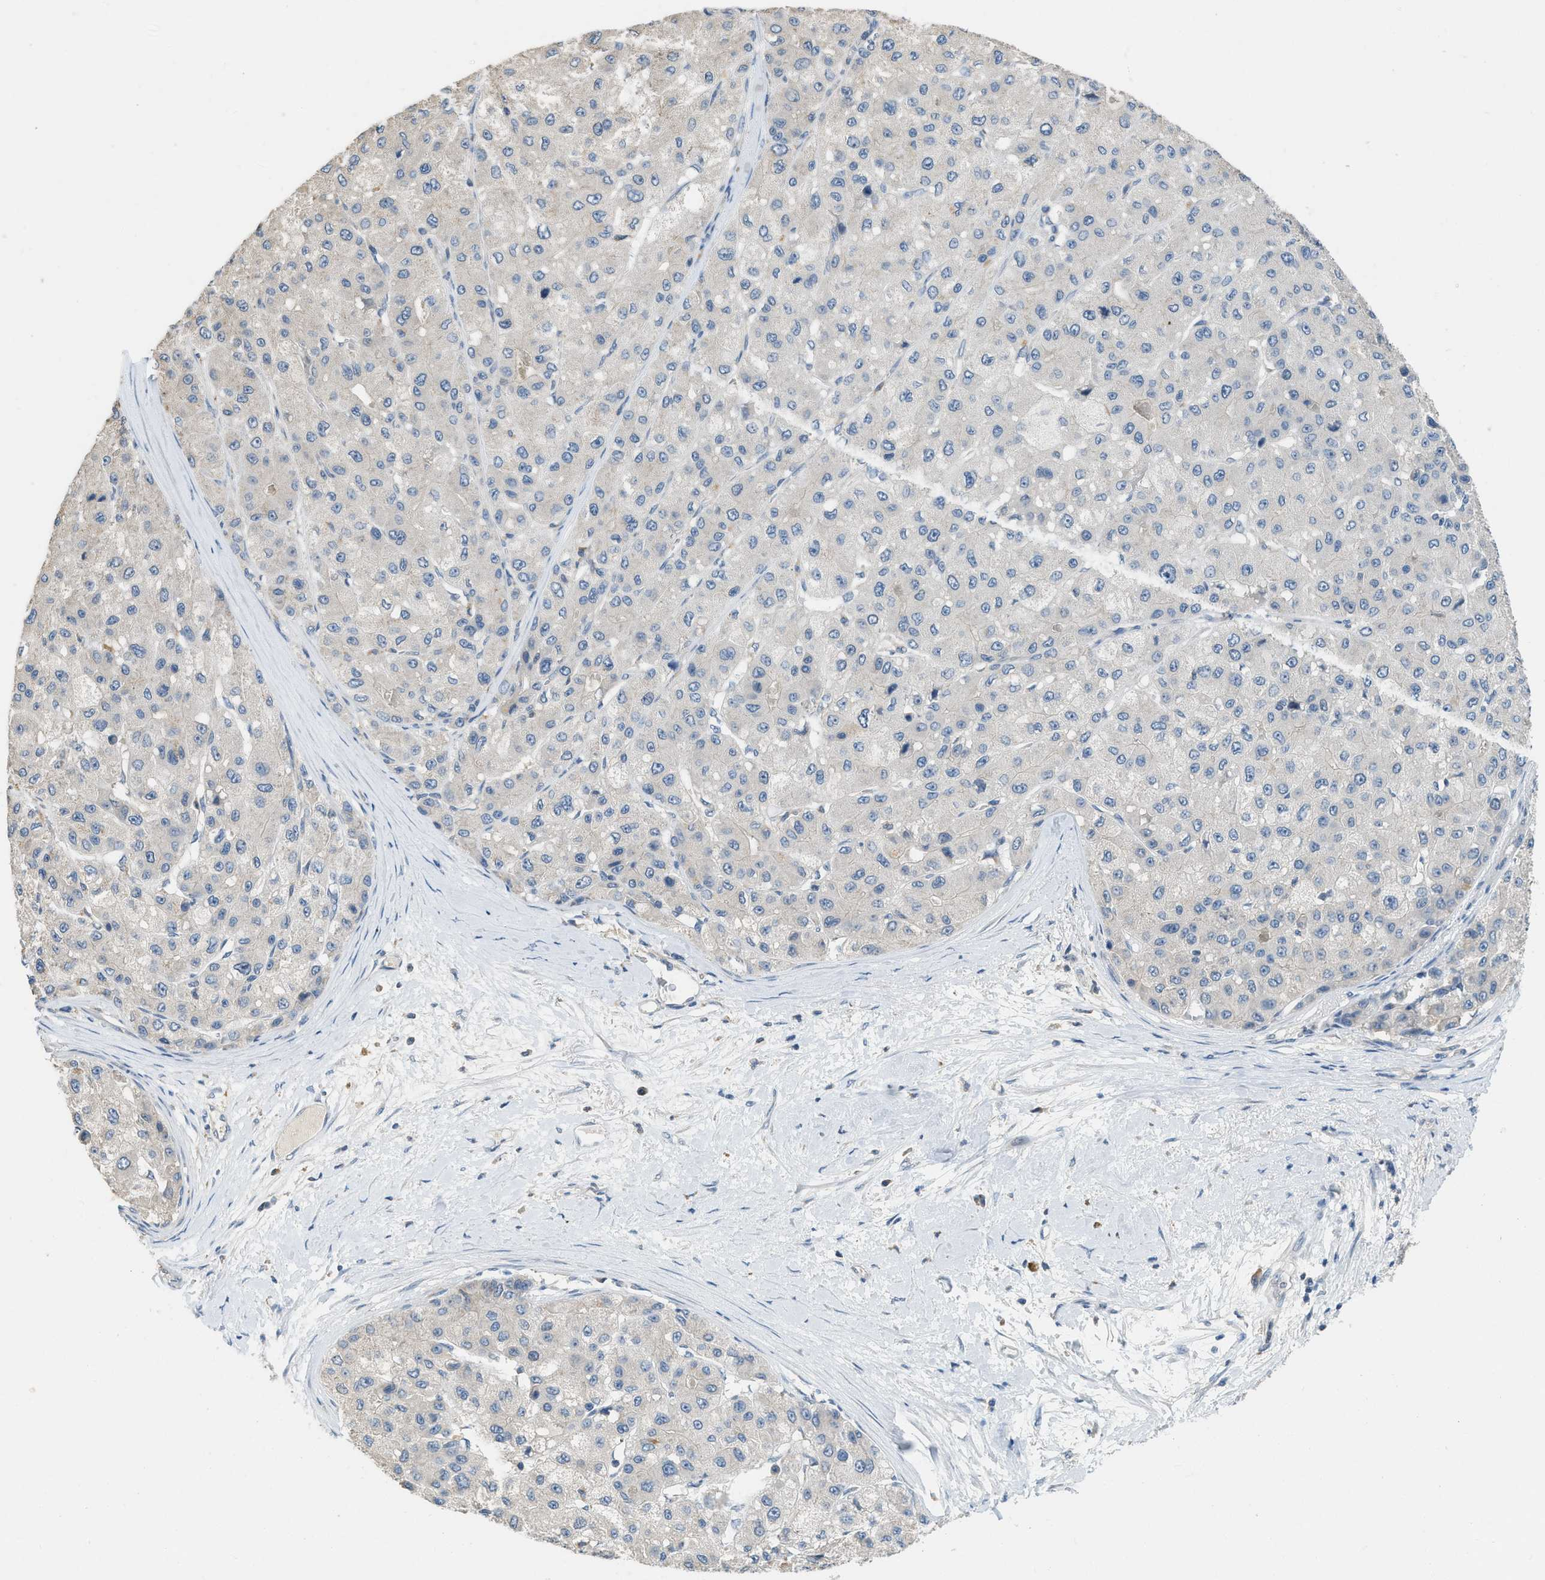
{"staining": {"intensity": "negative", "quantity": "none", "location": "none"}, "tissue": "liver cancer", "cell_type": "Tumor cells", "image_type": "cancer", "snomed": [{"axis": "morphology", "description": "Carcinoma, Hepatocellular, NOS"}, {"axis": "topography", "description": "Liver"}], "caption": "Tumor cells are negative for brown protein staining in liver cancer (hepatocellular carcinoma).", "gene": "MIS18A", "patient": {"sex": "male", "age": 80}}